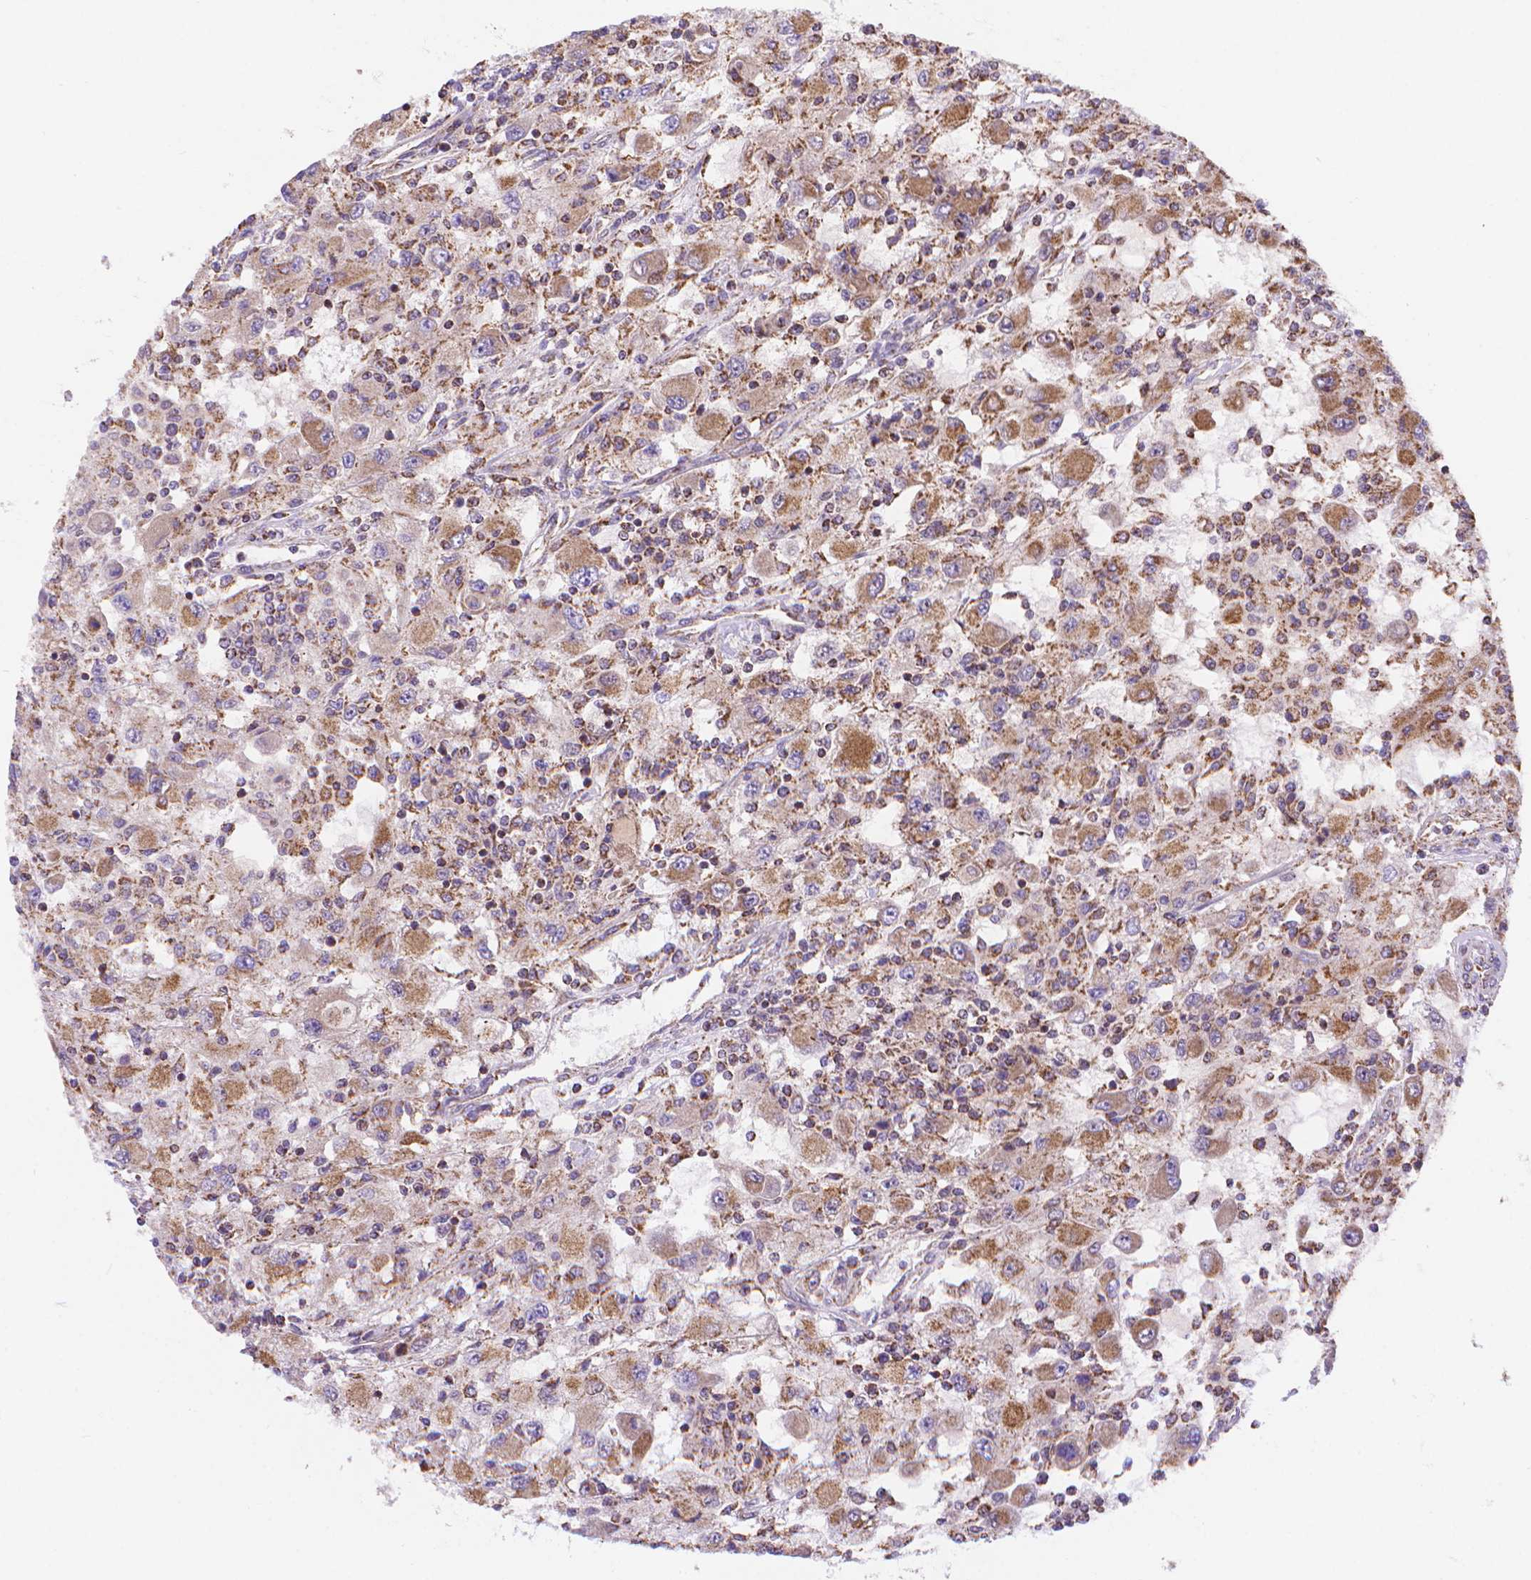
{"staining": {"intensity": "moderate", "quantity": ">75%", "location": "cytoplasmic/membranous"}, "tissue": "renal cancer", "cell_type": "Tumor cells", "image_type": "cancer", "snomed": [{"axis": "morphology", "description": "Adenocarcinoma, NOS"}, {"axis": "topography", "description": "Kidney"}], "caption": "IHC of human renal cancer (adenocarcinoma) exhibits medium levels of moderate cytoplasmic/membranous positivity in about >75% of tumor cells.", "gene": "CYYR1", "patient": {"sex": "female", "age": 67}}